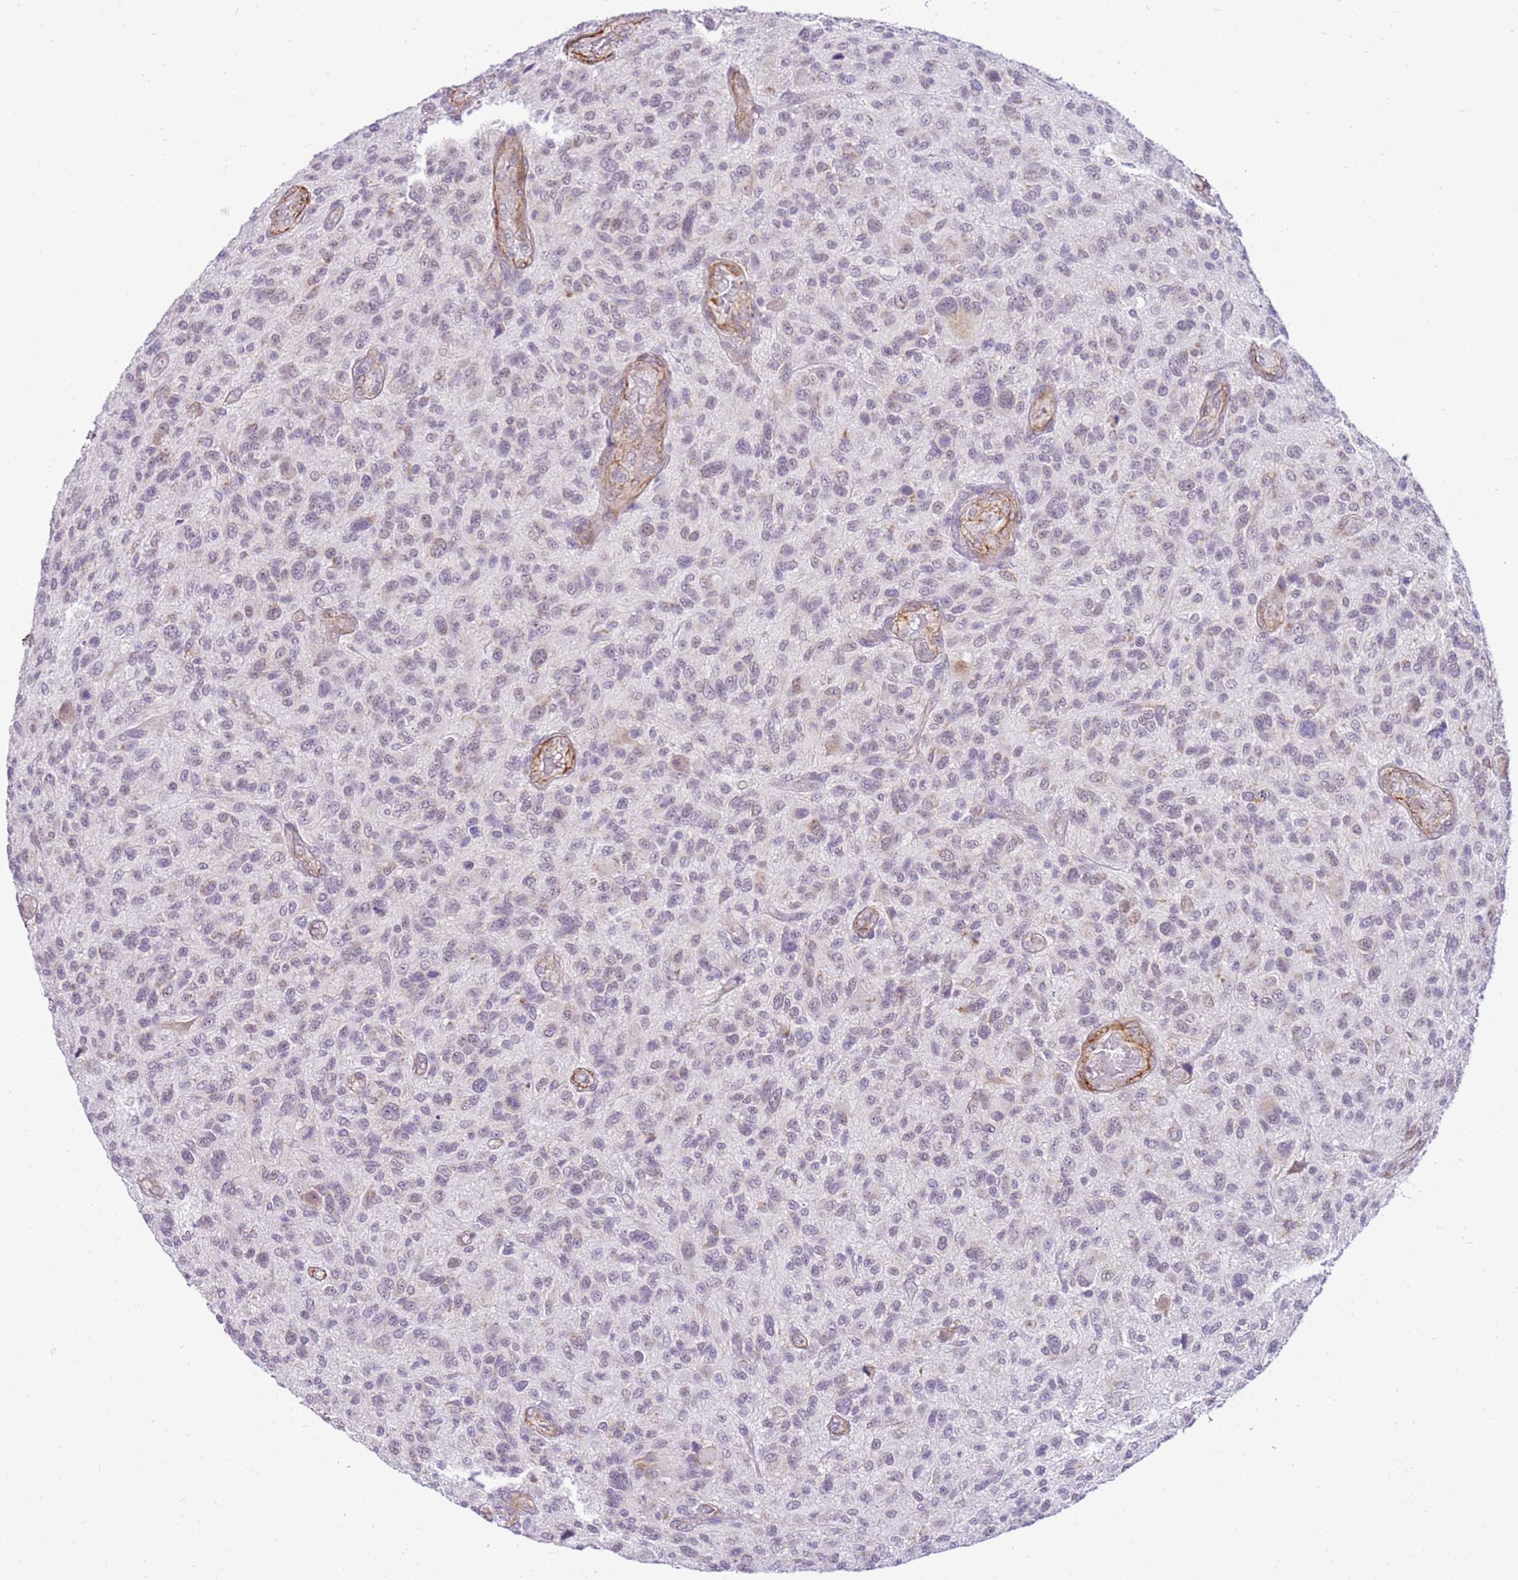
{"staining": {"intensity": "negative", "quantity": "none", "location": "none"}, "tissue": "glioma", "cell_type": "Tumor cells", "image_type": "cancer", "snomed": [{"axis": "morphology", "description": "Glioma, malignant, High grade"}, {"axis": "topography", "description": "Brain"}], "caption": "Tumor cells show no significant staining in glioma.", "gene": "SMIM4", "patient": {"sex": "male", "age": 47}}